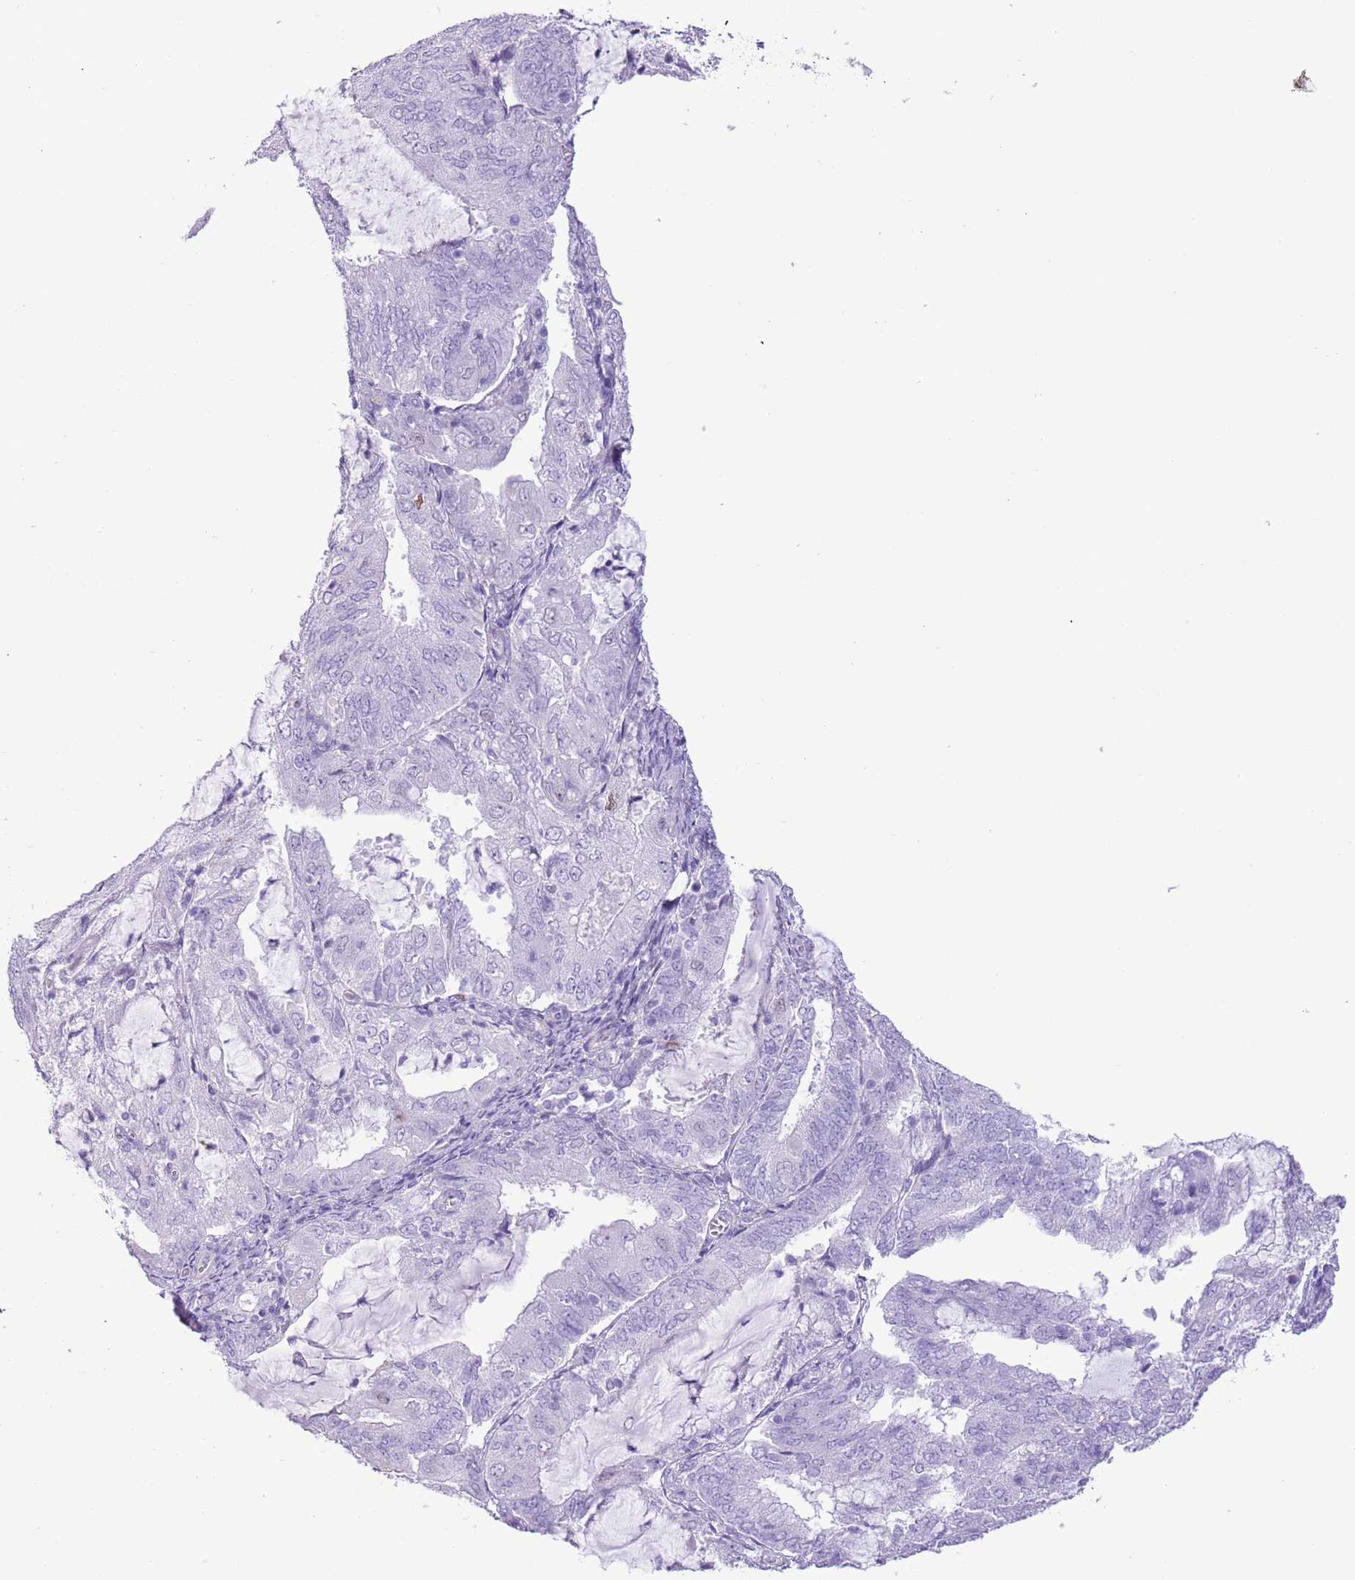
{"staining": {"intensity": "negative", "quantity": "none", "location": "none"}, "tissue": "endometrial cancer", "cell_type": "Tumor cells", "image_type": "cancer", "snomed": [{"axis": "morphology", "description": "Adenocarcinoma, NOS"}, {"axis": "topography", "description": "Endometrium"}], "caption": "Immunohistochemistry (IHC) image of neoplastic tissue: endometrial cancer (adenocarcinoma) stained with DAB (3,3'-diaminobenzidine) shows no significant protein expression in tumor cells.", "gene": "SLC7A14", "patient": {"sex": "female", "age": 81}}